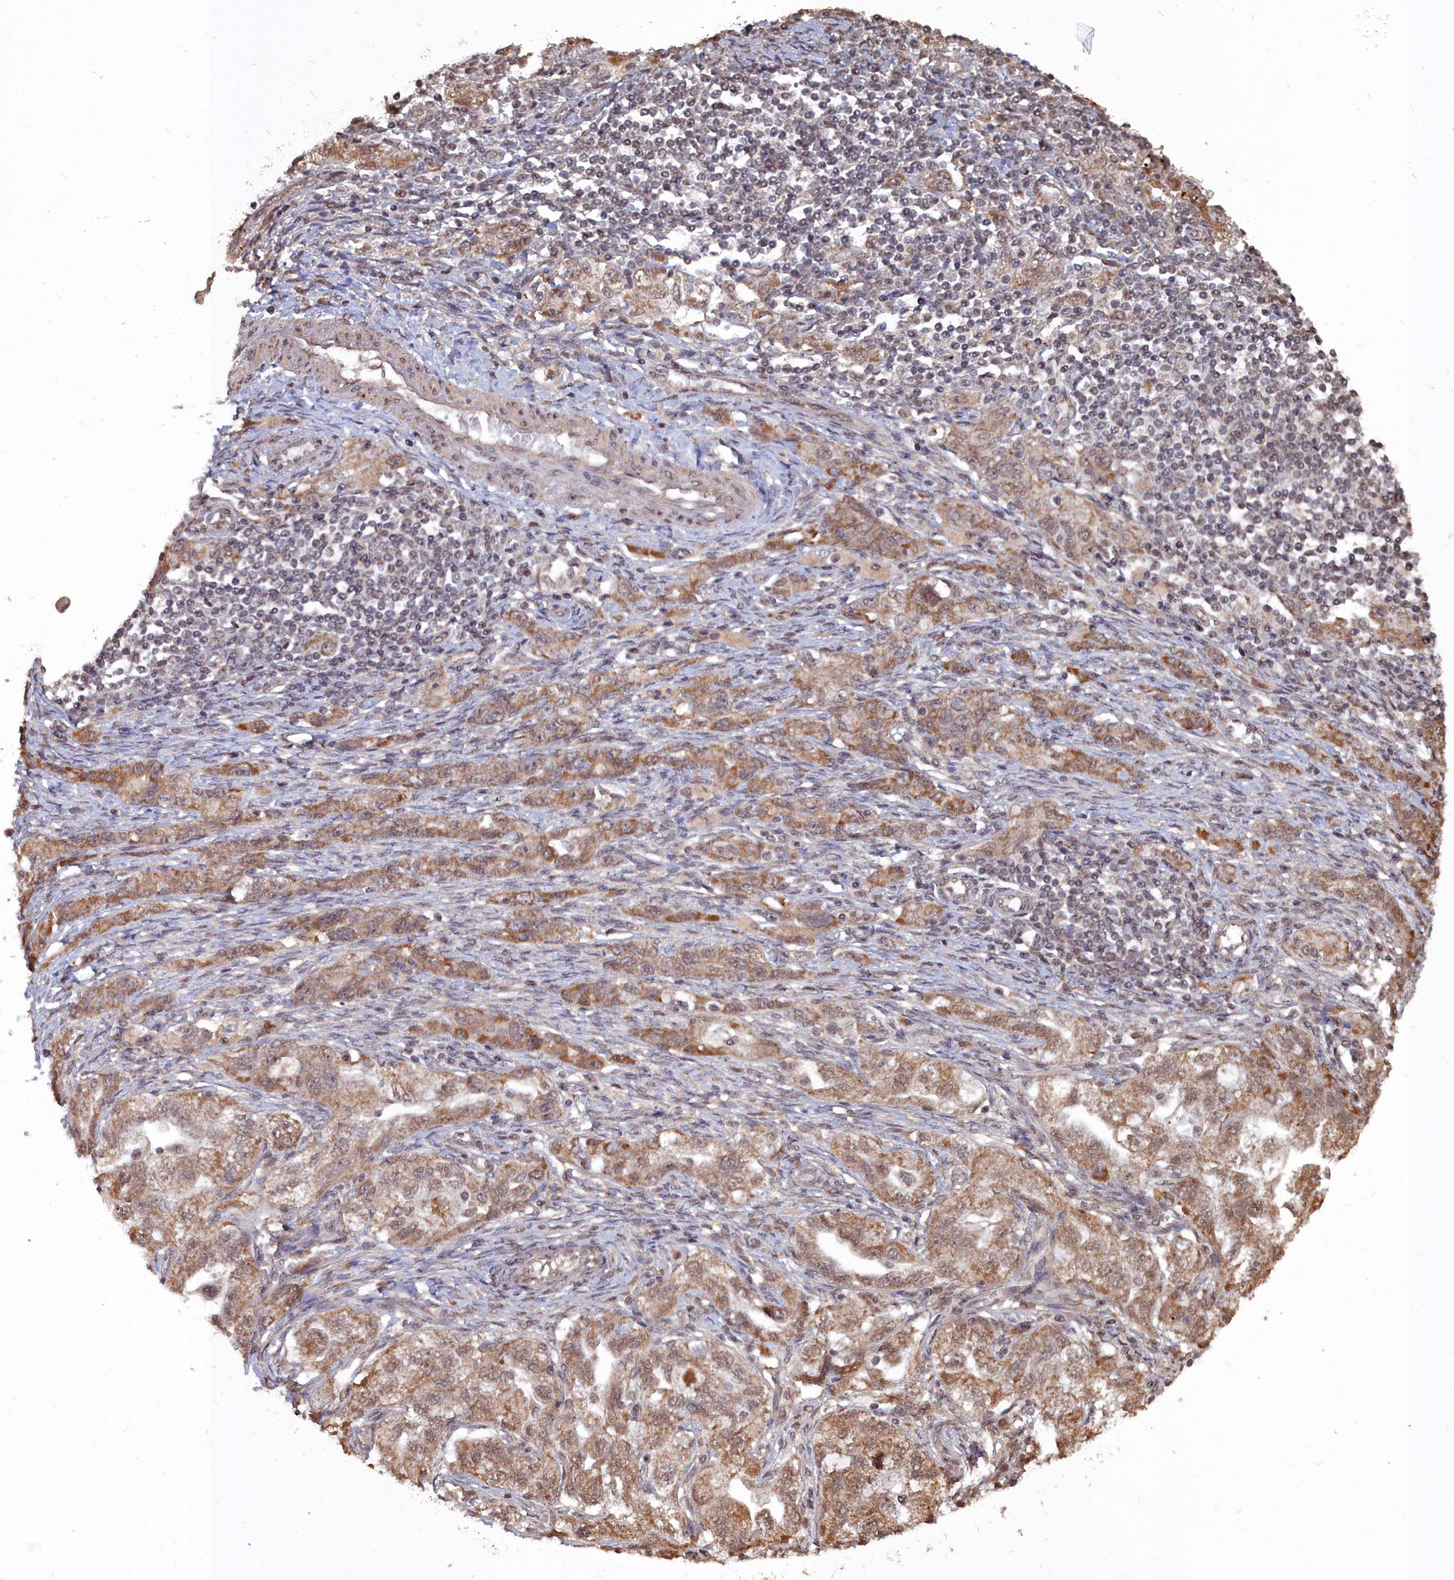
{"staining": {"intensity": "moderate", "quantity": ">75%", "location": "cytoplasmic/membranous,nuclear"}, "tissue": "ovarian cancer", "cell_type": "Tumor cells", "image_type": "cancer", "snomed": [{"axis": "morphology", "description": "Carcinoma, NOS"}, {"axis": "morphology", "description": "Cystadenocarcinoma, serous, NOS"}, {"axis": "topography", "description": "Ovary"}], "caption": "Moderate cytoplasmic/membranous and nuclear expression for a protein is identified in about >75% of tumor cells of ovarian cancer using immunohistochemistry.", "gene": "CCNP", "patient": {"sex": "female", "age": 69}}